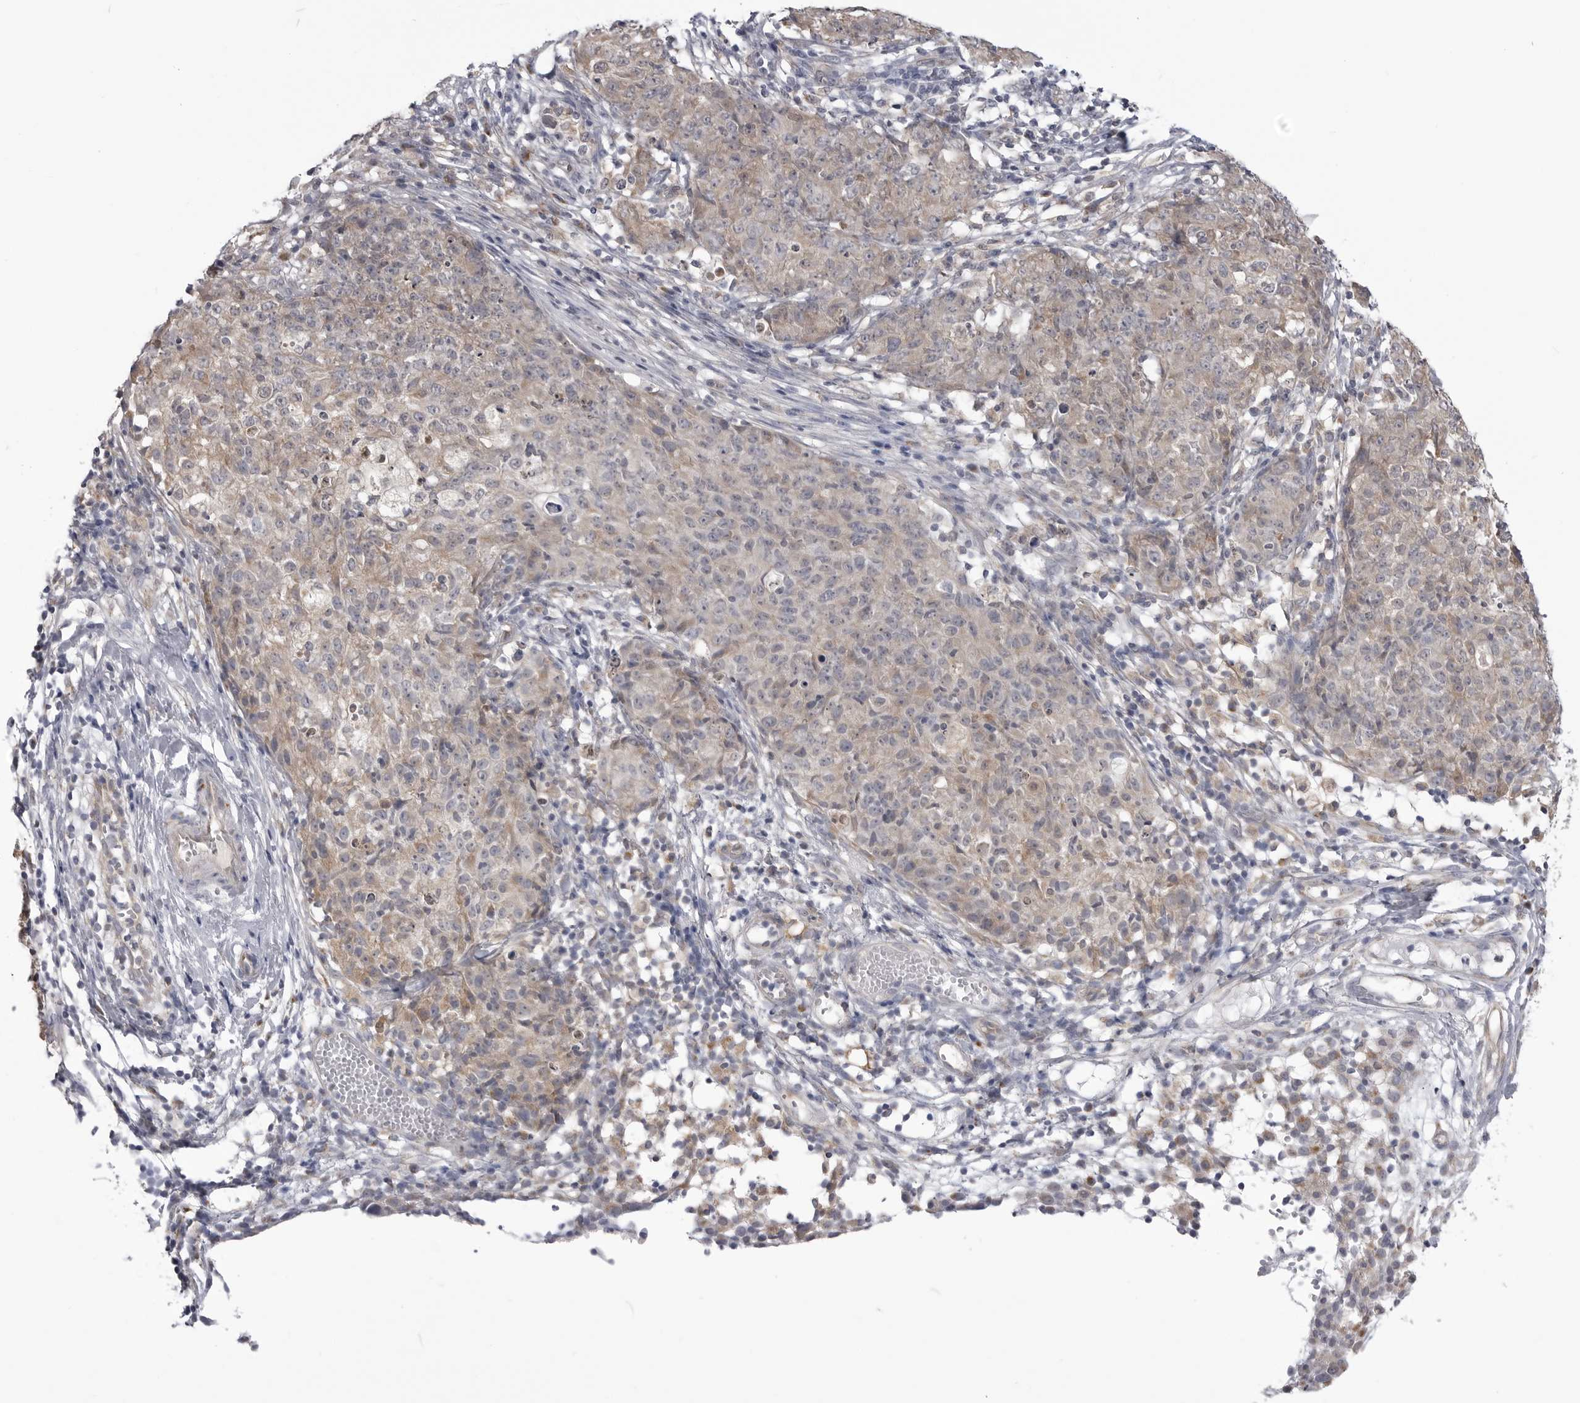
{"staining": {"intensity": "weak", "quantity": ">75%", "location": "cytoplasmic/membranous"}, "tissue": "ovarian cancer", "cell_type": "Tumor cells", "image_type": "cancer", "snomed": [{"axis": "morphology", "description": "Carcinoma, endometroid"}, {"axis": "topography", "description": "Ovary"}], "caption": "Immunohistochemistry (DAB) staining of ovarian cancer exhibits weak cytoplasmic/membranous protein positivity in about >75% of tumor cells. Using DAB (3,3'-diaminobenzidine) (brown) and hematoxylin (blue) stains, captured at high magnification using brightfield microscopy.", "gene": "FH", "patient": {"sex": "female", "age": 42}}